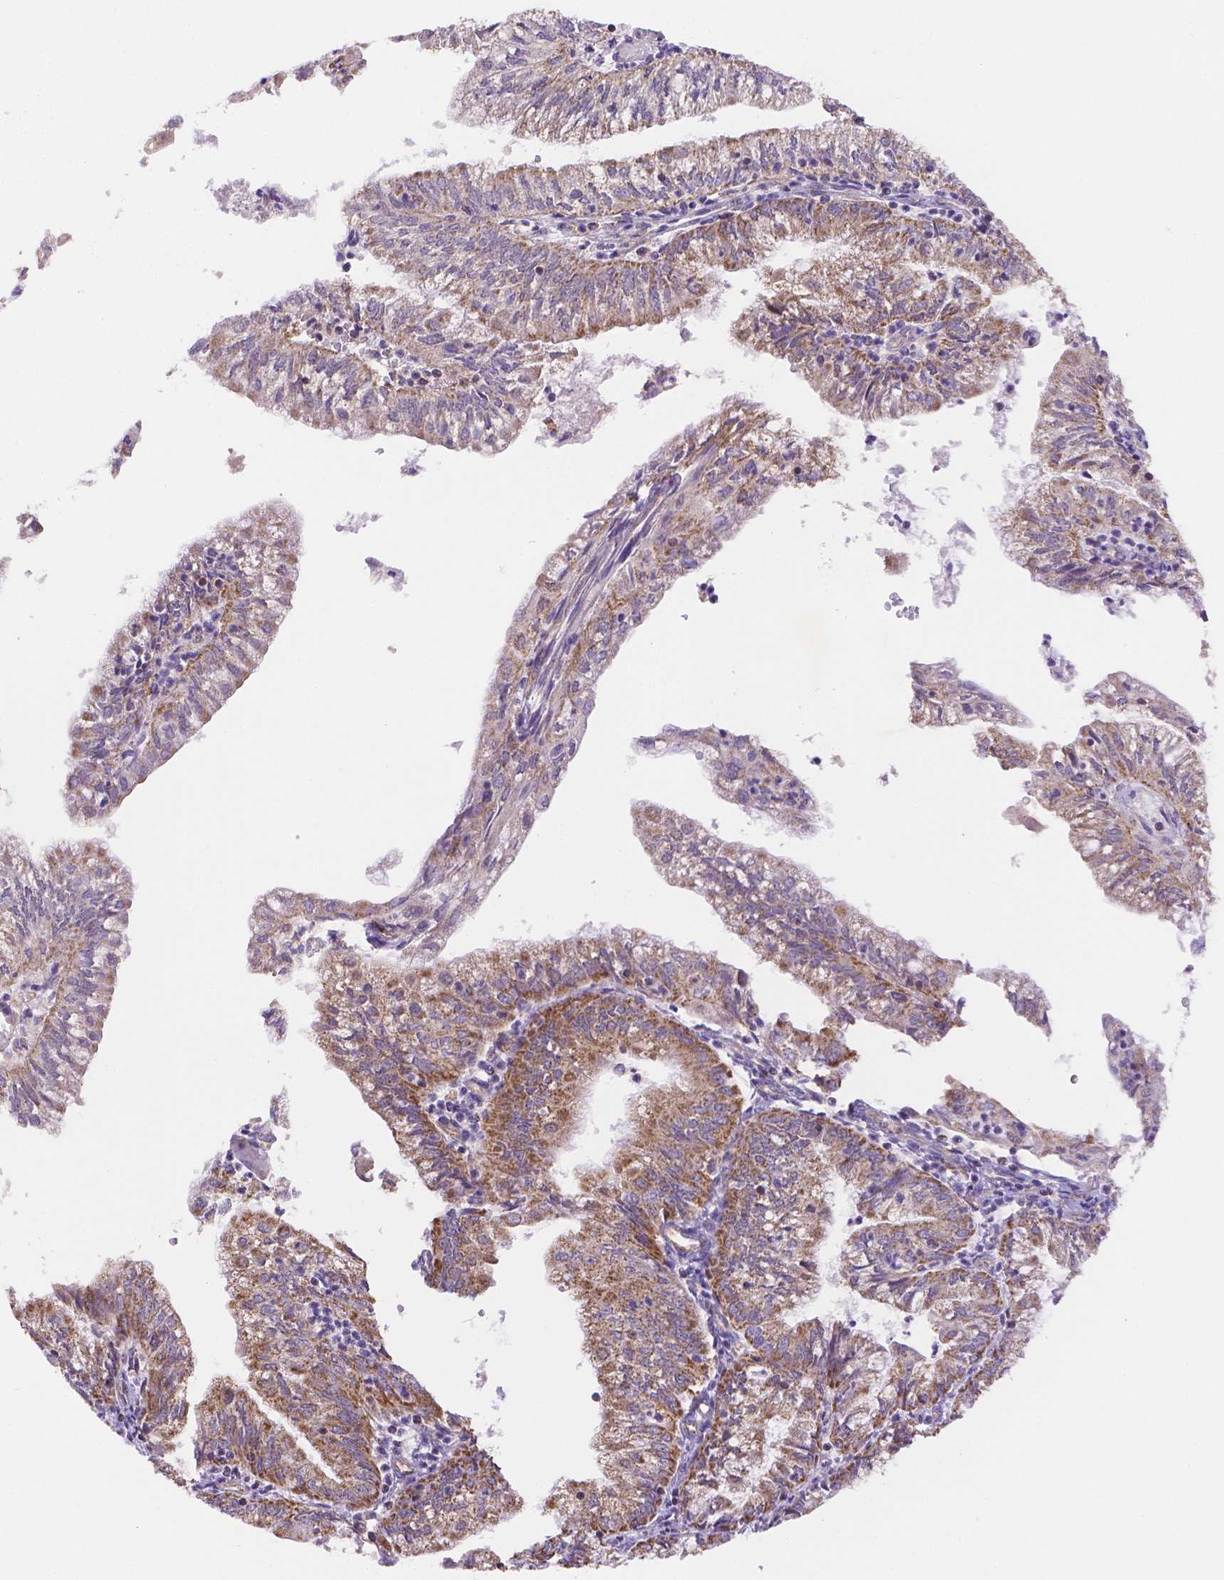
{"staining": {"intensity": "moderate", "quantity": ">75%", "location": "cytoplasmic/membranous"}, "tissue": "endometrial cancer", "cell_type": "Tumor cells", "image_type": "cancer", "snomed": [{"axis": "morphology", "description": "Adenocarcinoma, NOS"}, {"axis": "topography", "description": "Endometrium"}], "caption": "Tumor cells show medium levels of moderate cytoplasmic/membranous positivity in approximately >75% of cells in human endometrial cancer (adenocarcinoma). (Stains: DAB (3,3'-diaminobenzidine) in brown, nuclei in blue, Microscopy: brightfield microscopy at high magnification).", "gene": "CYYR1", "patient": {"sex": "female", "age": 55}}